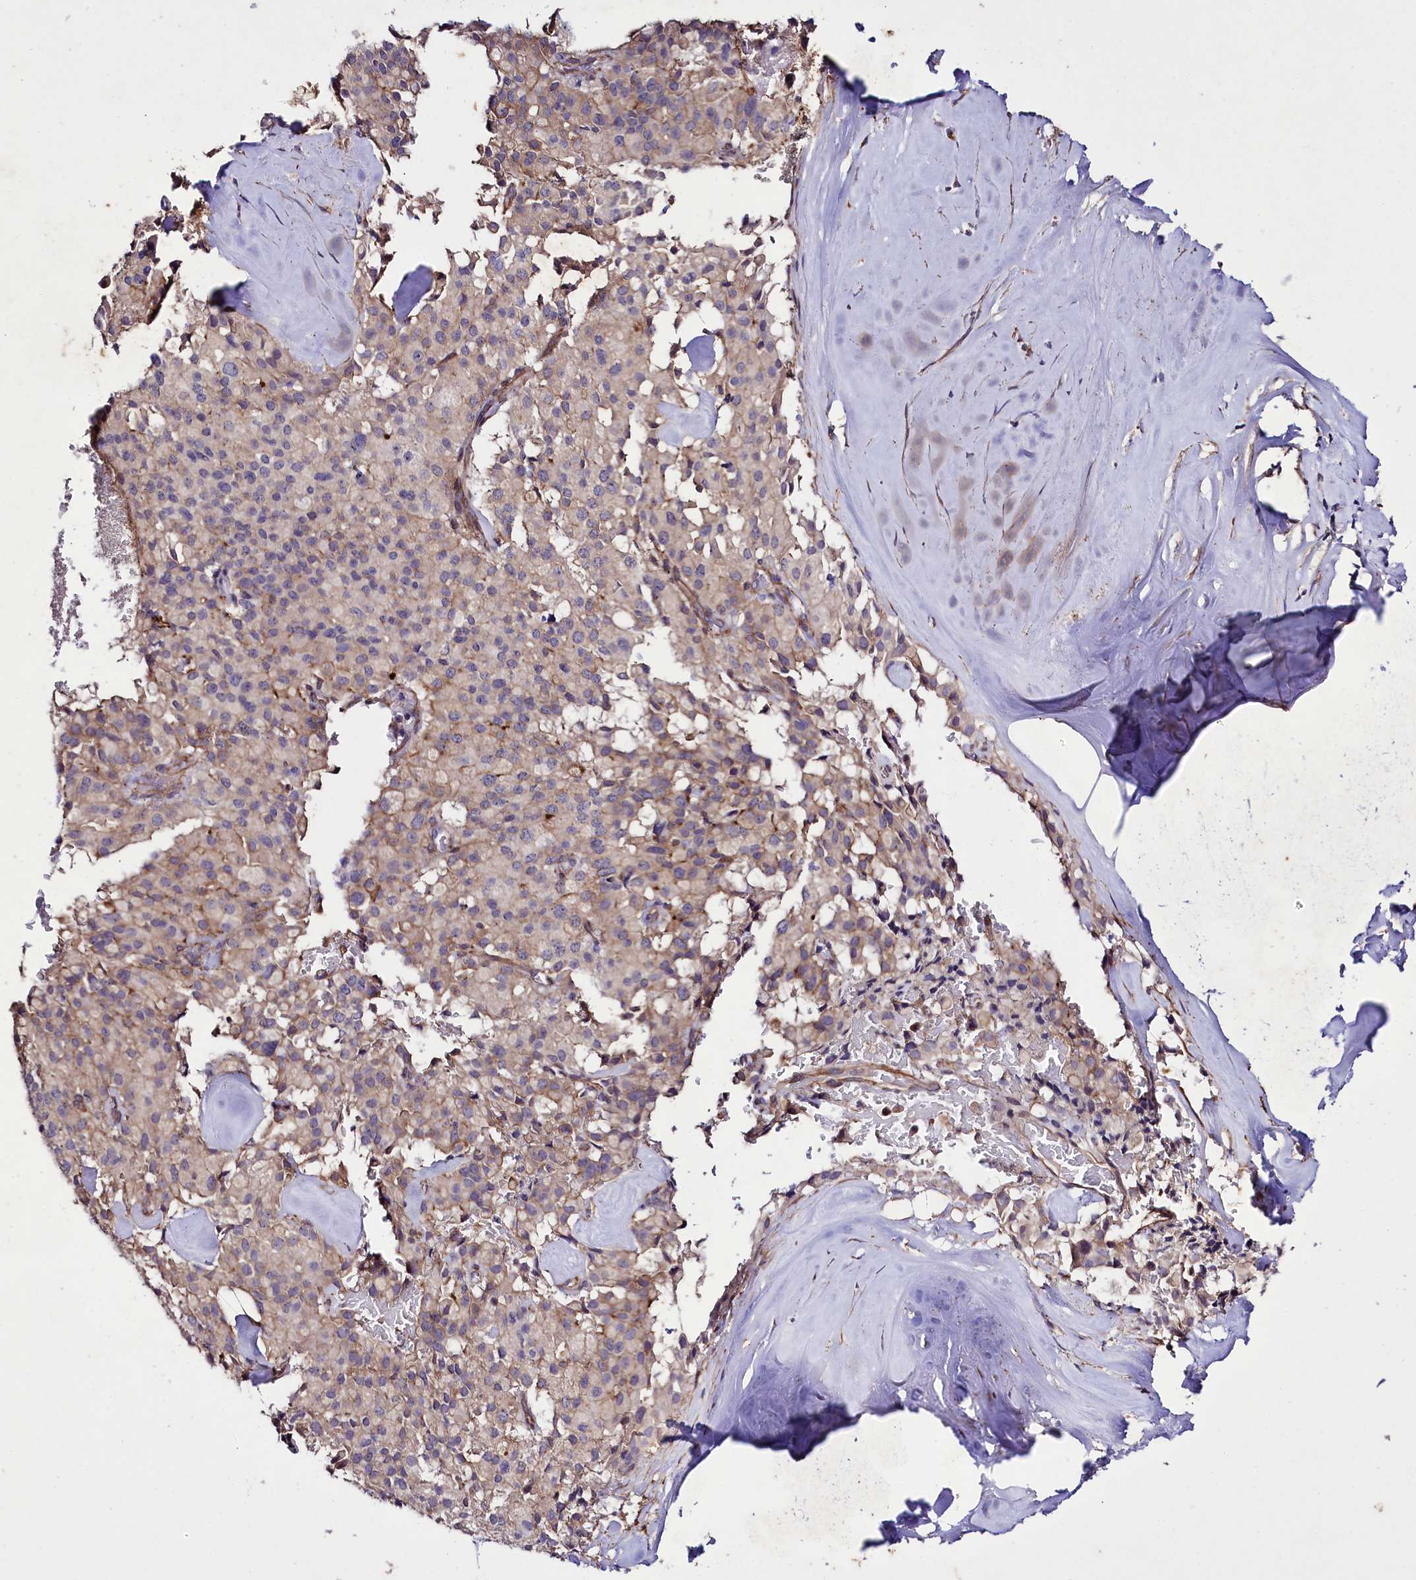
{"staining": {"intensity": "moderate", "quantity": "<25%", "location": "cytoplasmic/membranous"}, "tissue": "pancreatic cancer", "cell_type": "Tumor cells", "image_type": "cancer", "snomed": [{"axis": "morphology", "description": "Adenocarcinoma, NOS"}, {"axis": "topography", "description": "Pancreas"}], "caption": "High-magnification brightfield microscopy of adenocarcinoma (pancreatic) stained with DAB (brown) and counterstained with hematoxylin (blue). tumor cells exhibit moderate cytoplasmic/membranous positivity is present in approximately<25% of cells. (Stains: DAB (3,3'-diaminobenzidine) in brown, nuclei in blue, Microscopy: brightfield microscopy at high magnification).", "gene": "SLC7A1", "patient": {"sex": "male", "age": 65}}